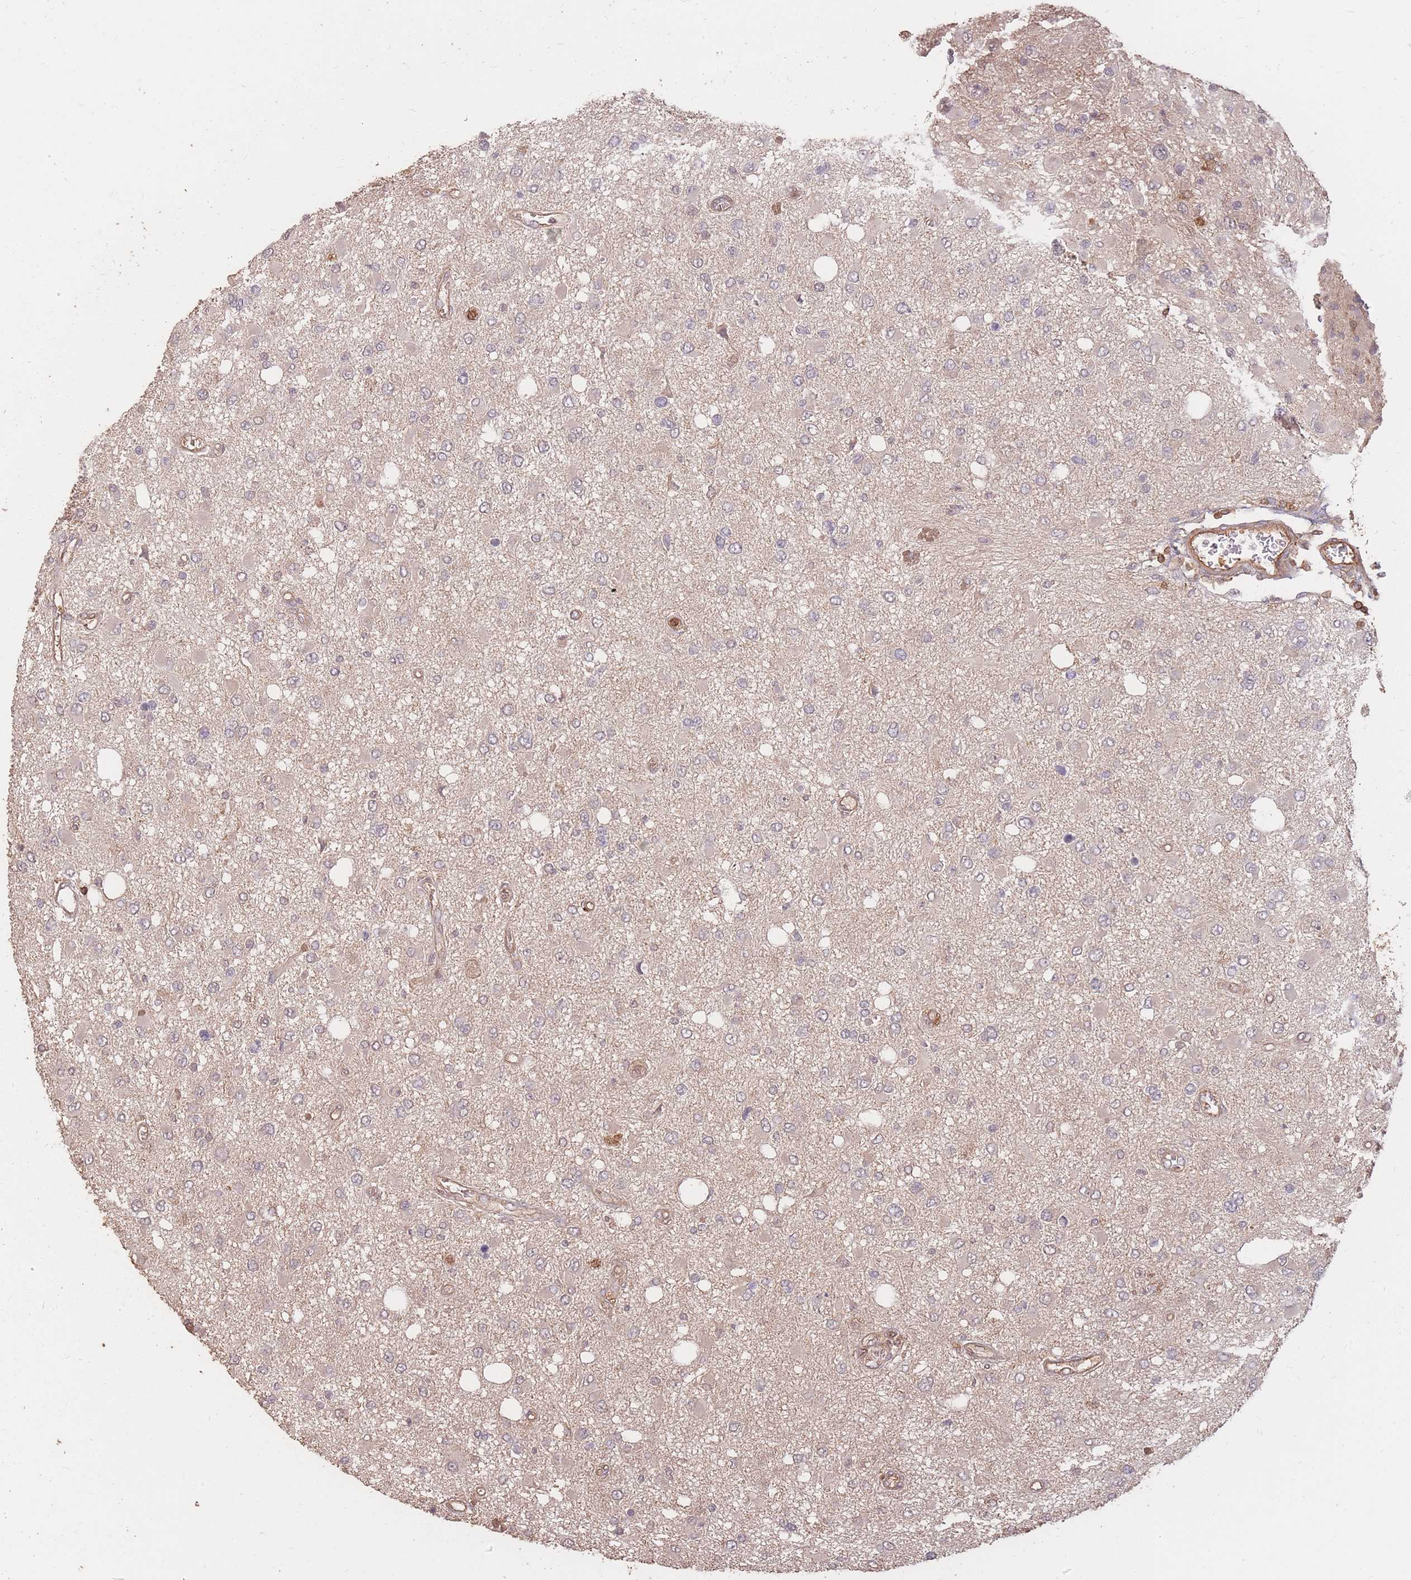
{"staining": {"intensity": "negative", "quantity": "none", "location": "none"}, "tissue": "glioma", "cell_type": "Tumor cells", "image_type": "cancer", "snomed": [{"axis": "morphology", "description": "Glioma, malignant, High grade"}, {"axis": "topography", "description": "Brain"}], "caption": "This is an IHC histopathology image of human malignant high-grade glioma. There is no expression in tumor cells.", "gene": "PLS3", "patient": {"sex": "male", "age": 53}}